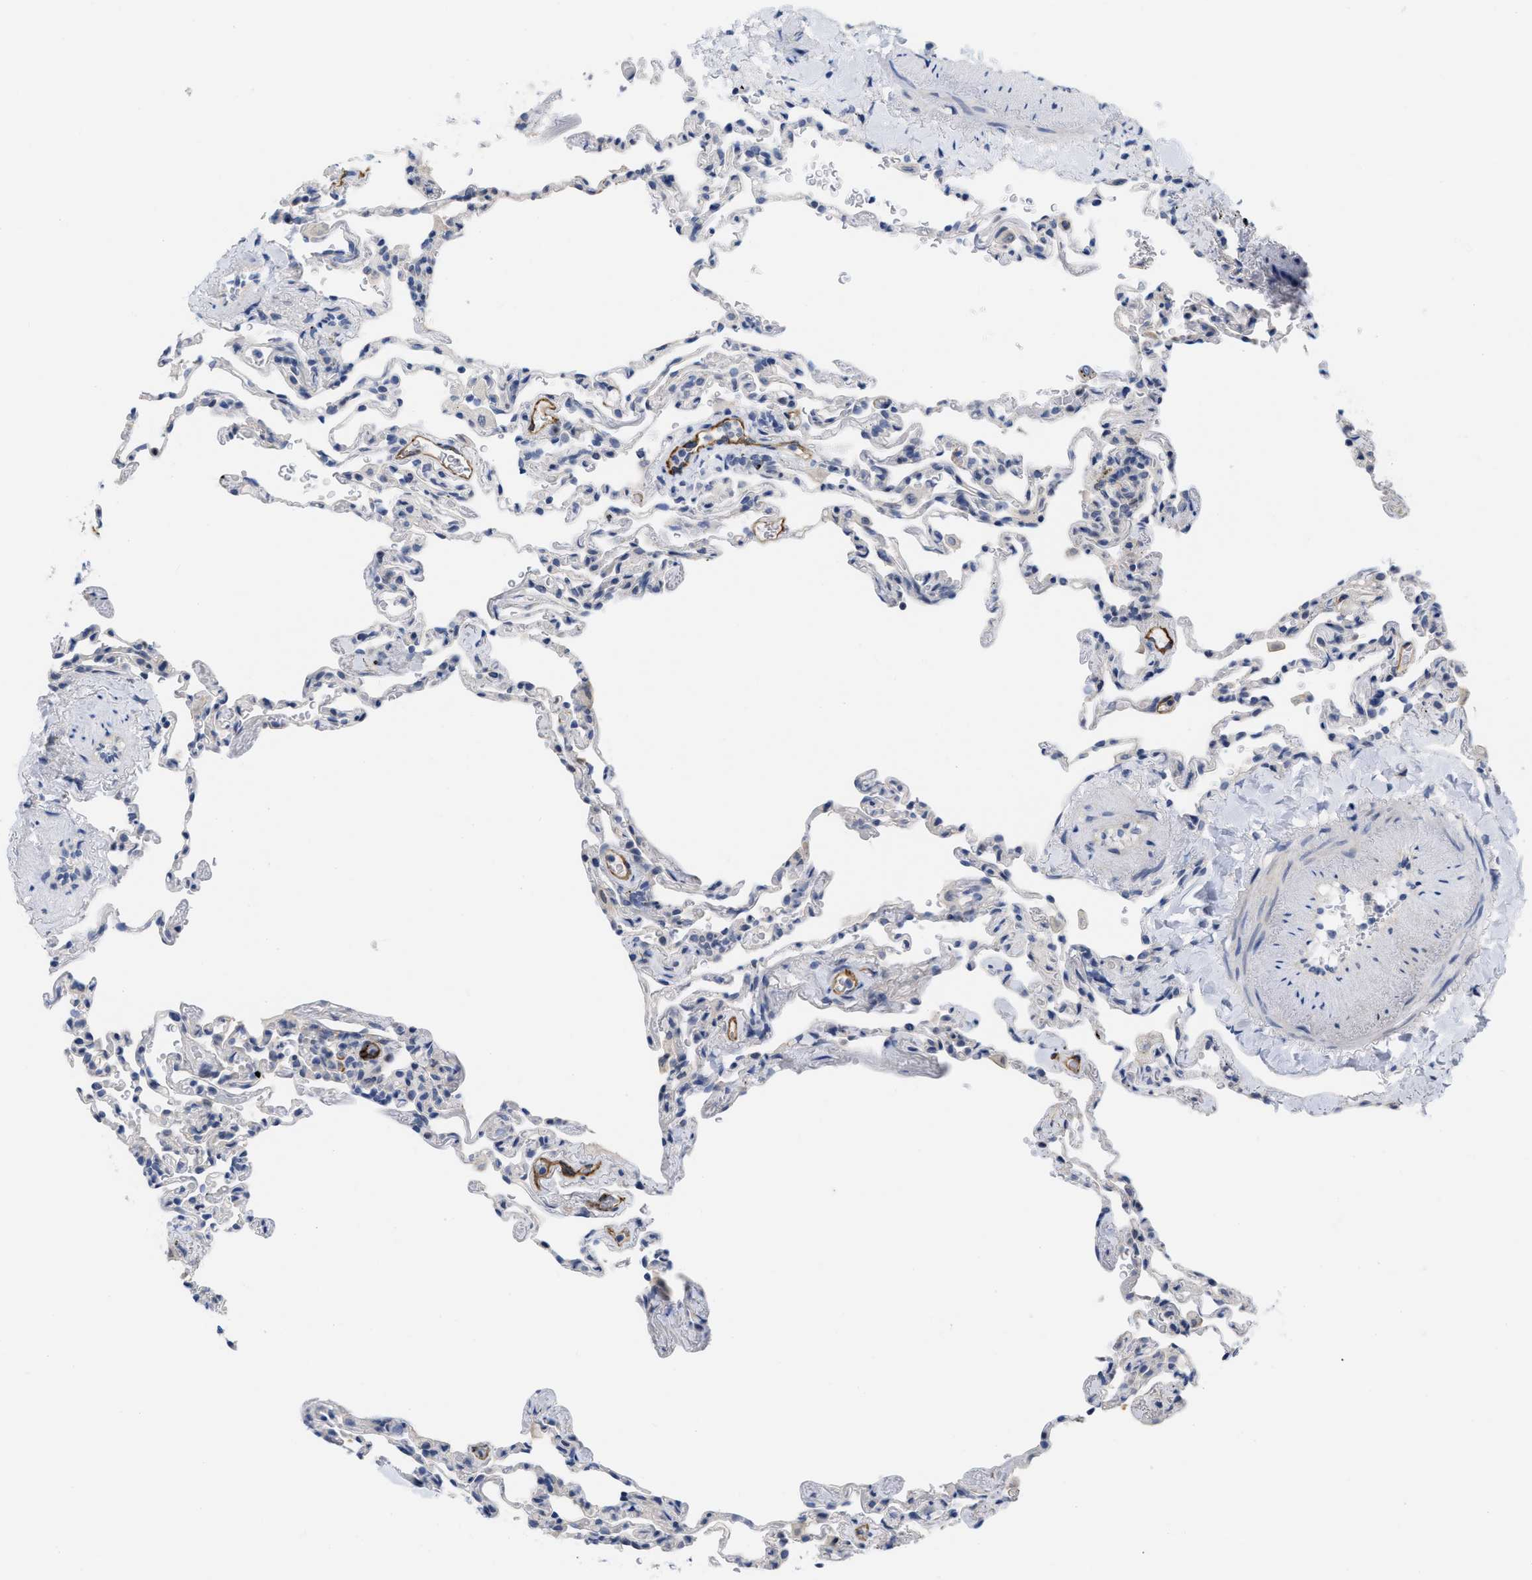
{"staining": {"intensity": "negative", "quantity": "none", "location": "none"}, "tissue": "lung", "cell_type": "Alveolar cells", "image_type": "normal", "snomed": [{"axis": "morphology", "description": "Normal tissue, NOS"}, {"axis": "topography", "description": "Lung"}], "caption": "Immunohistochemistry (IHC) image of benign lung: lung stained with DAB (3,3'-diaminobenzidine) demonstrates no significant protein positivity in alveolar cells.", "gene": "ACKR1", "patient": {"sex": "male", "age": 59}}